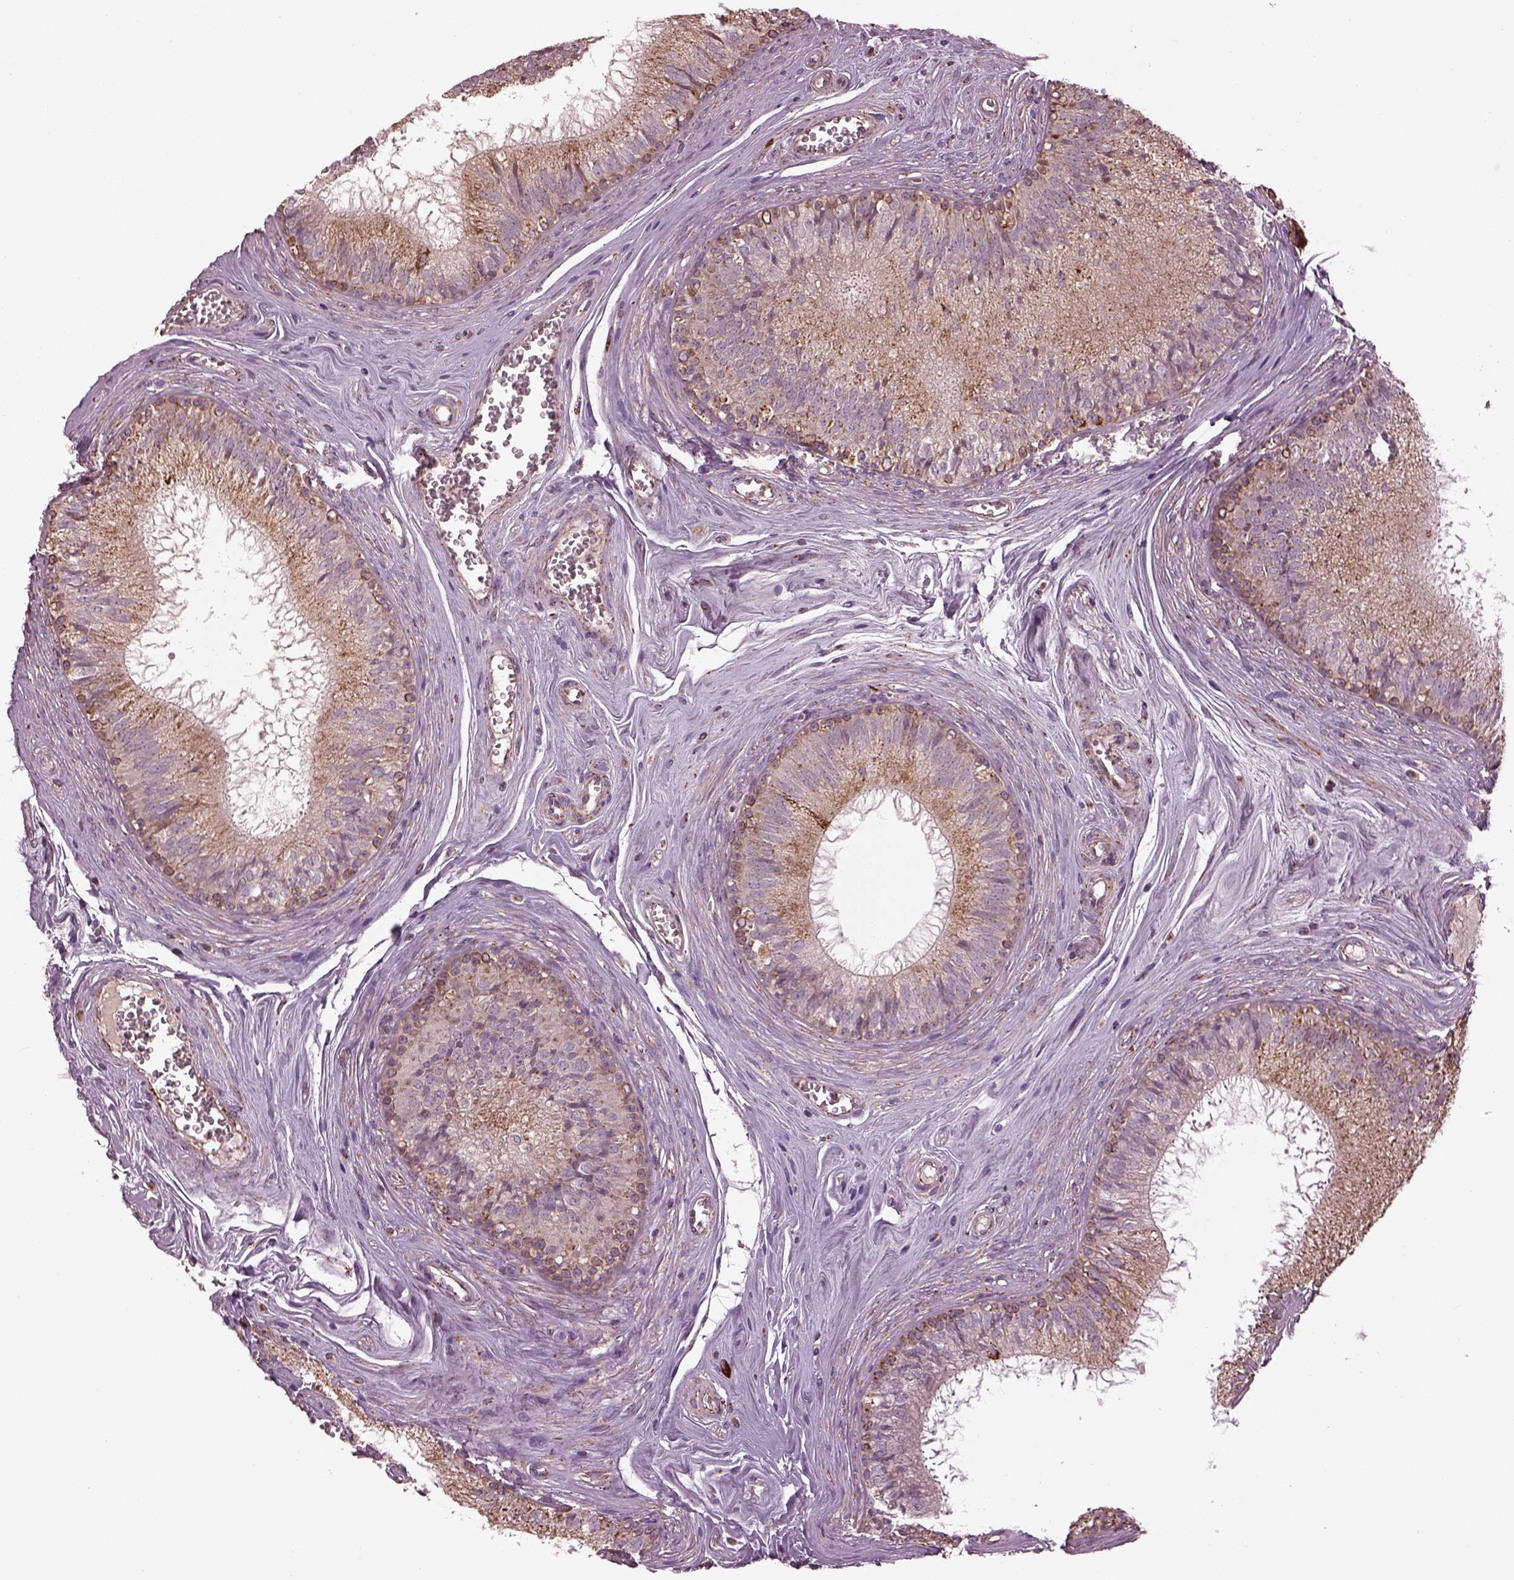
{"staining": {"intensity": "weak", "quantity": ">75%", "location": "cytoplasmic/membranous"}, "tissue": "epididymis", "cell_type": "Glandular cells", "image_type": "normal", "snomed": [{"axis": "morphology", "description": "Normal tissue, NOS"}, {"axis": "topography", "description": "Epididymis"}], "caption": "IHC (DAB (3,3'-diaminobenzidine)) staining of unremarkable epididymis shows weak cytoplasmic/membranous protein expression in approximately >75% of glandular cells. The protein is stained brown, and the nuclei are stained in blue (DAB IHC with brightfield microscopy, high magnification).", "gene": "TMEM254", "patient": {"sex": "male", "age": 37}}